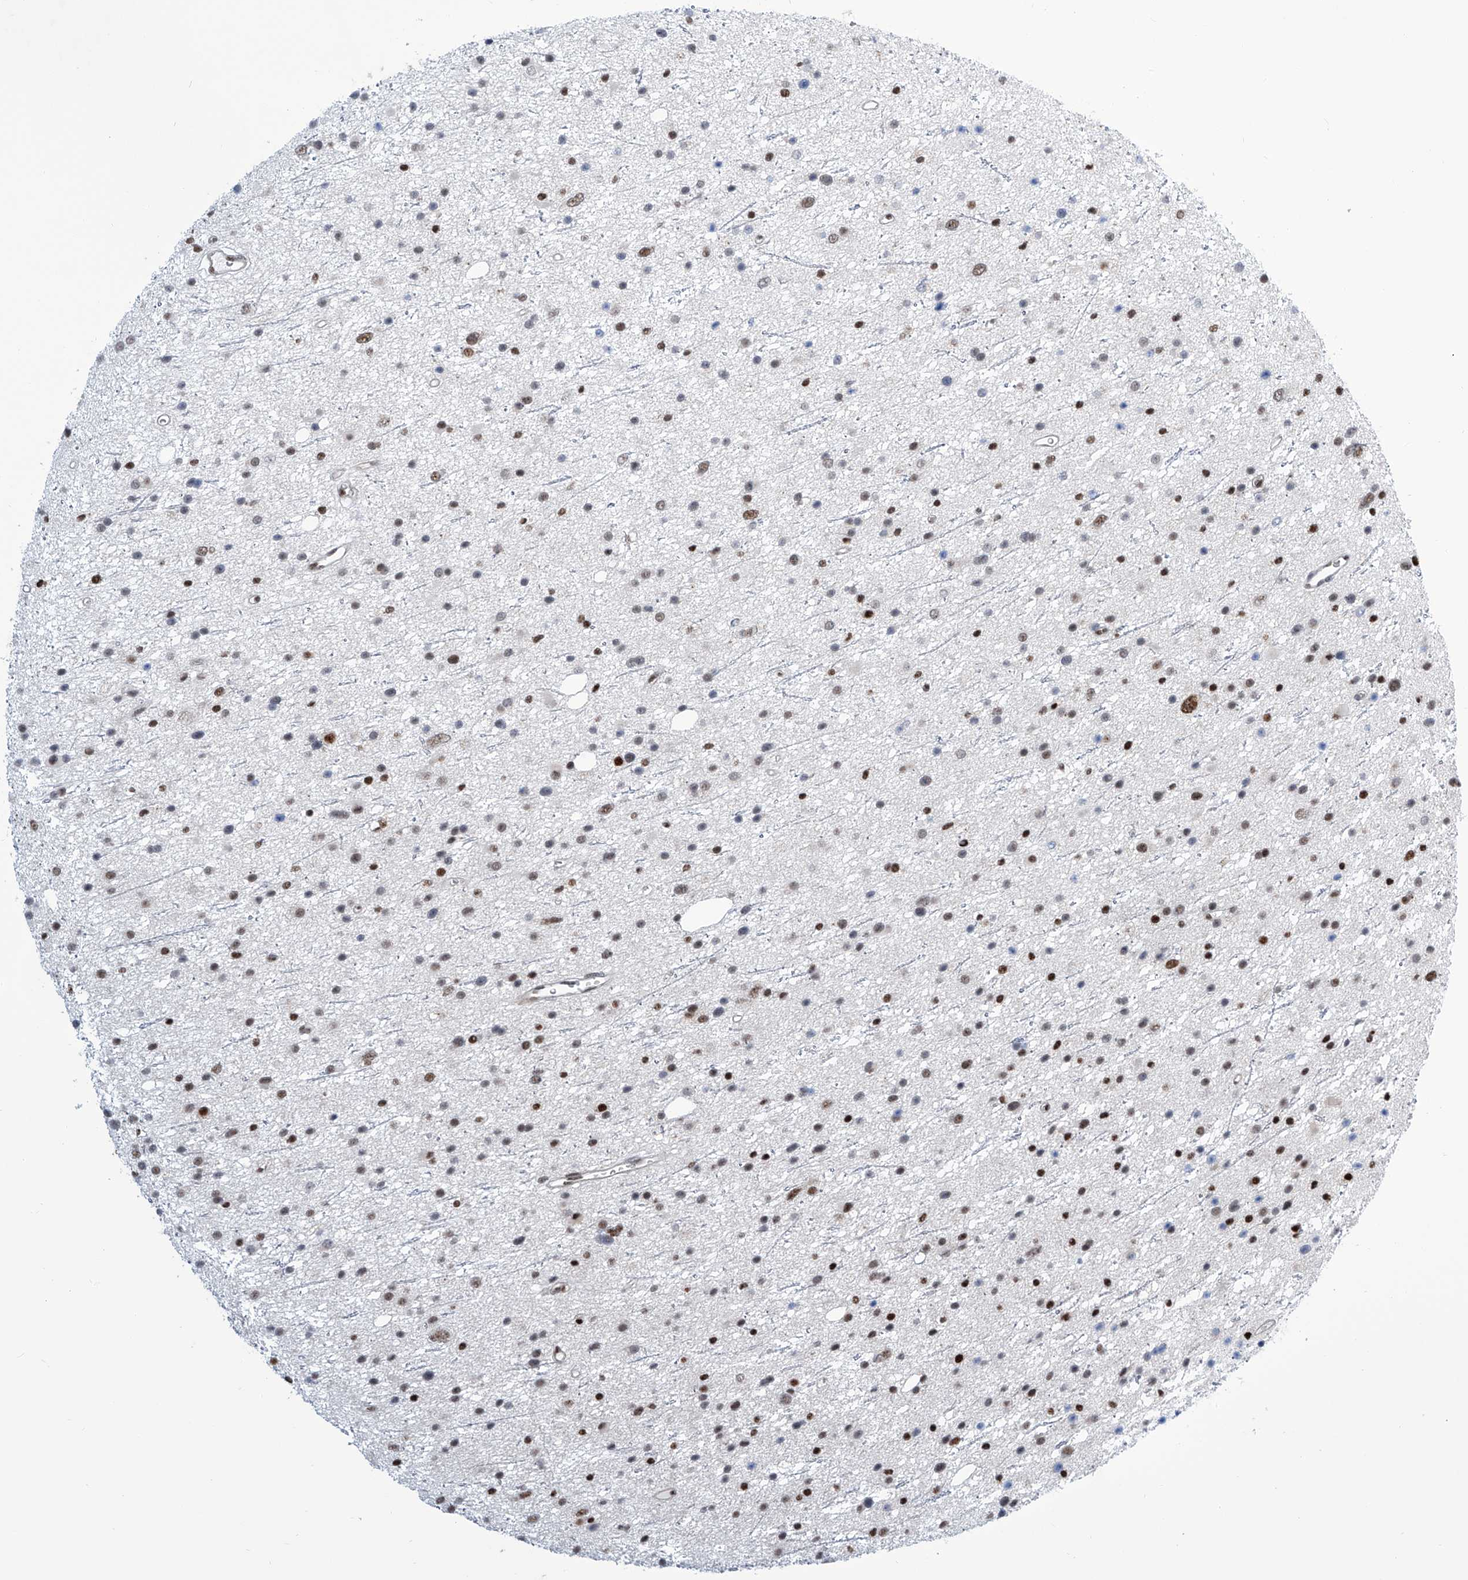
{"staining": {"intensity": "moderate", "quantity": "<25%", "location": "nuclear"}, "tissue": "glioma", "cell_type": "Tumor cells", "image_type": "cancer", "snomed": [{"axis": "morphology", "description": "Glioma, malignant, Low grade"}, {"axis": "topography", "description": "Cerebral cortex"}], "caption": "There is low levels of moderate nuclear expression in tumor cells of glioma, as demonstrated by immunohistochemical staining (brown color).", "gene": "SREBF2", "patient": {"sex": "female", "age": 39}}